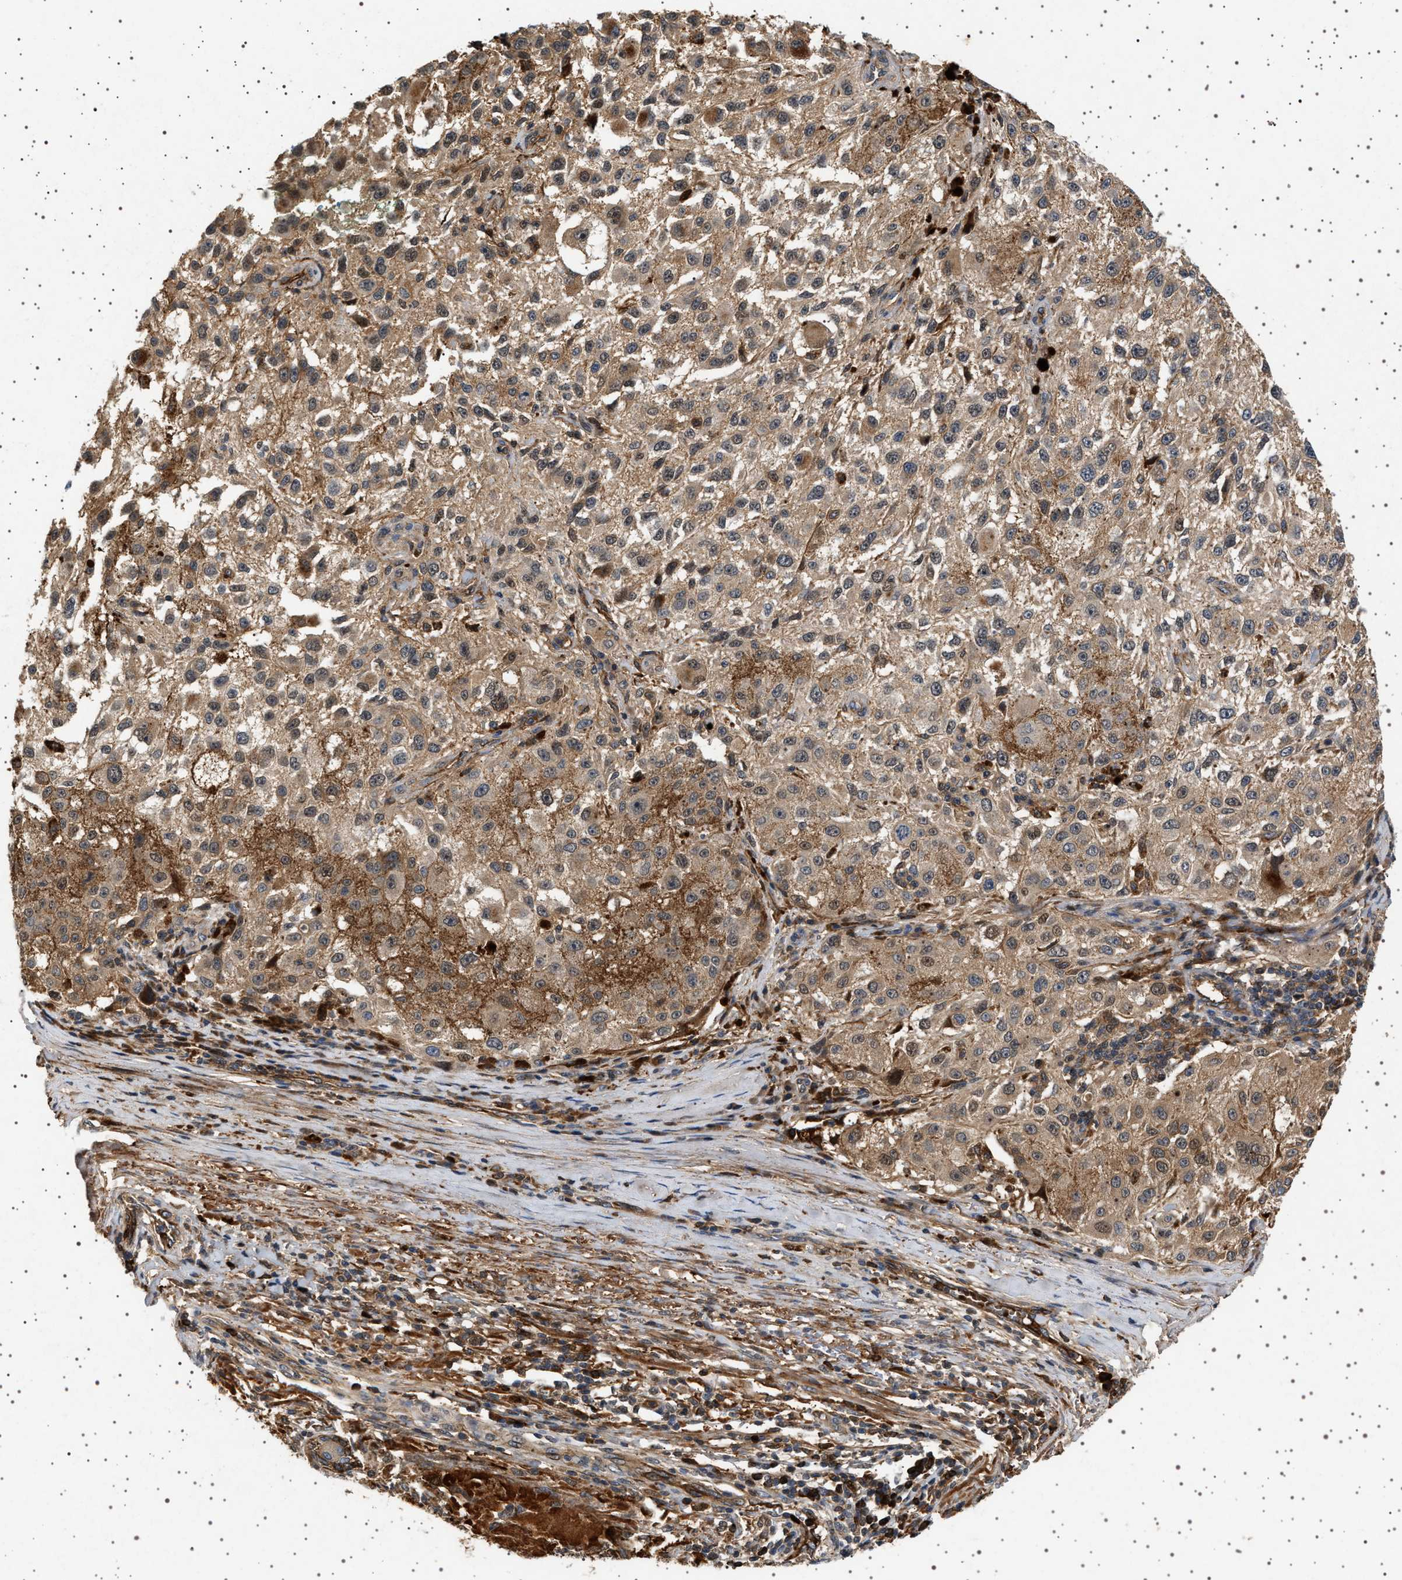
{"staining": {"intensity": "moderate", "quantity": ">75%", "location": "cytoplasmic/membranous"}, "tissue": "melanoma", "cell_type": "Tumor cells", "image_type": "cancer", "snomed": [{"axis": "morphology", "description": "Necrosis, NOS"}, {"axis": "morphology", "description": "Malignant melanoma, NOS"}, {"axis": "topography", "description": "Skin"}], "caption": "A brown stain highlights moderate cytoplasmic/membranous positivity of a protein in melanoma tumor cells.", "gene": "FICD", "patient": {"sex": "female", "age": 87}}